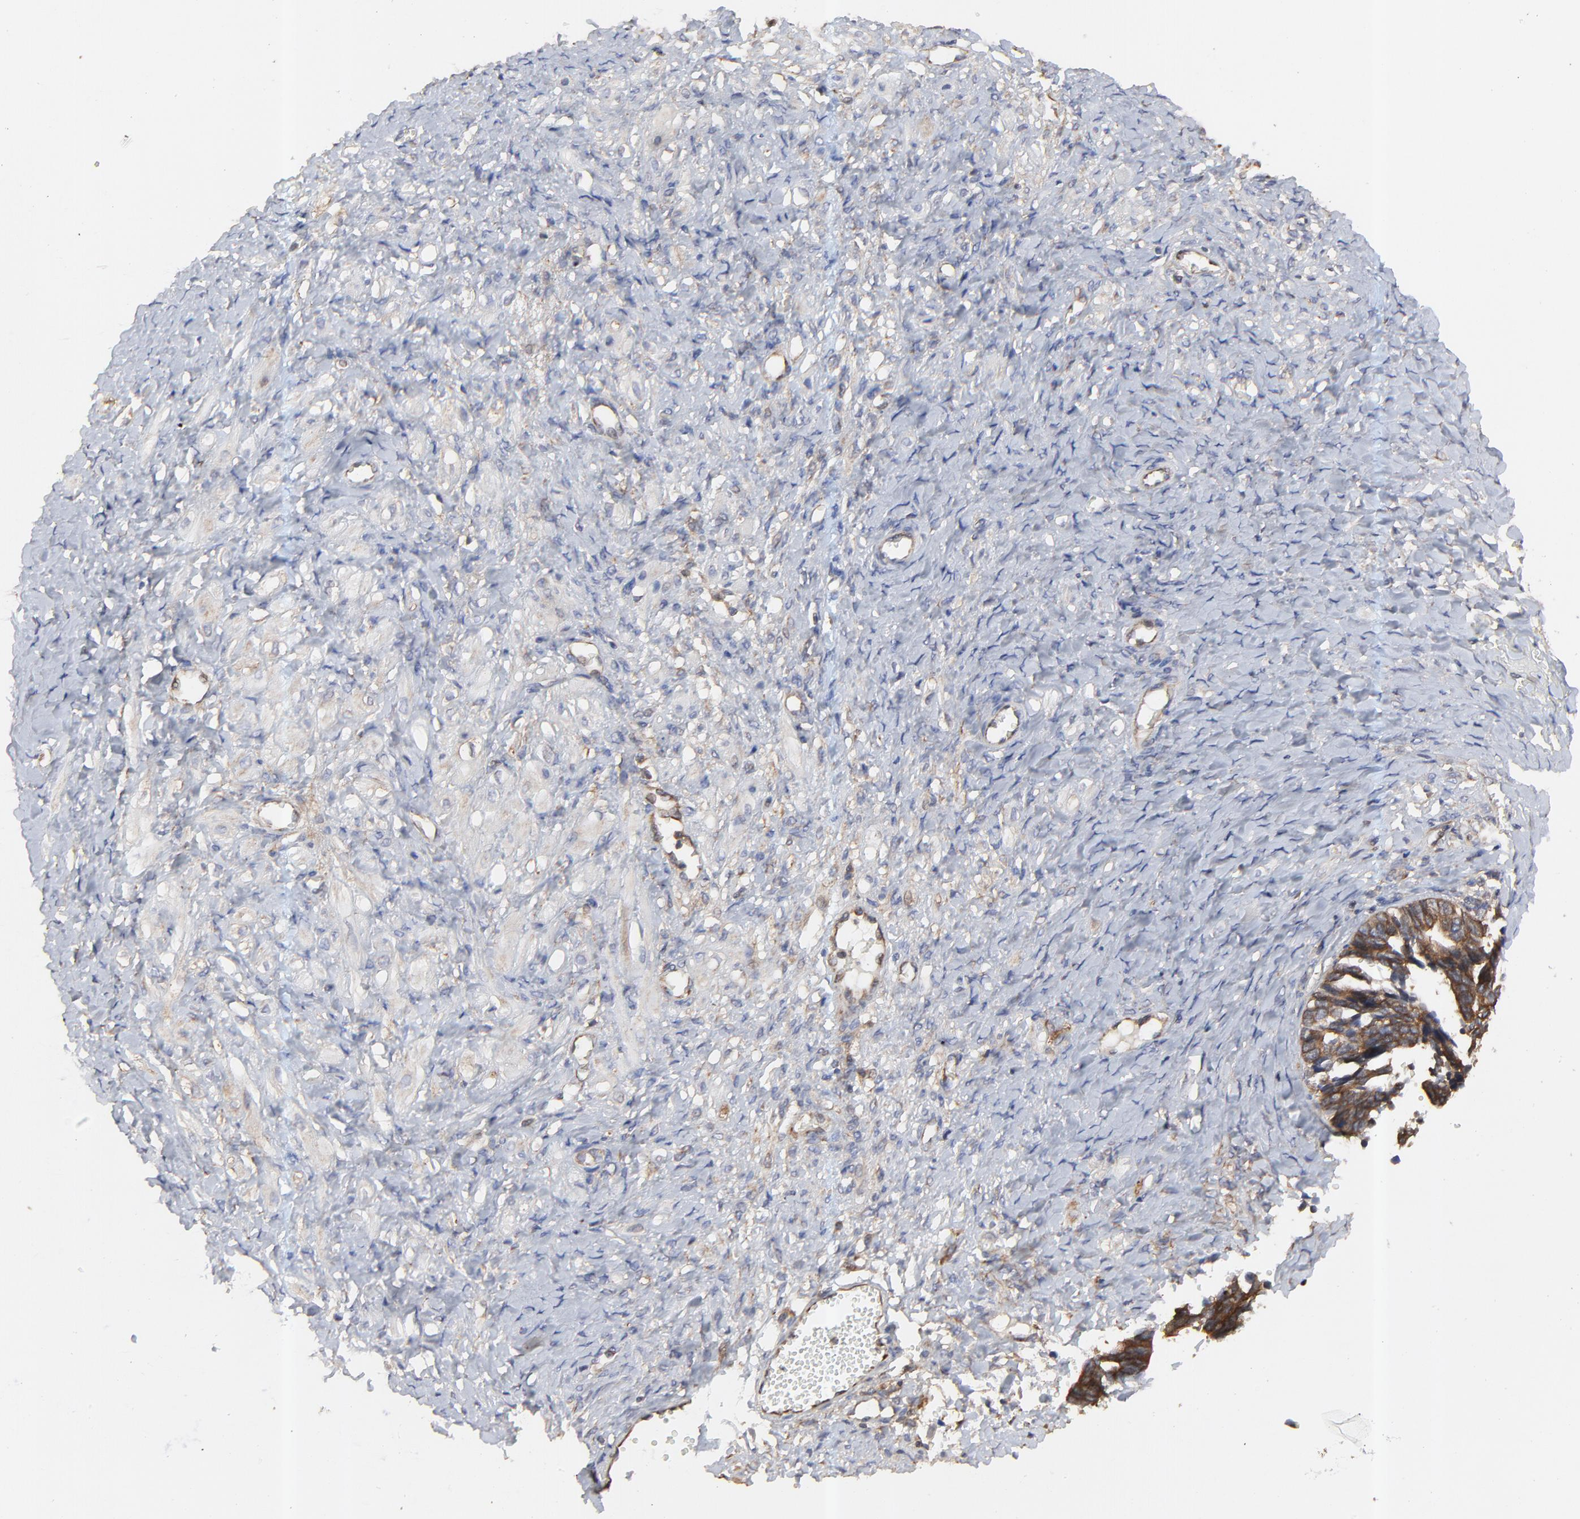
{"staining": {"intensity": "strong", "quantity": ">75%", "location": "cytoplasmic/membranous"}, "tissue": "ovarian cancer", "cell_type": "Tumor cells", "image_type": "cancer", "snomed": [{"axis": "morphology", "description": "Cystadenocarcinoma, serous, NOS"}, {"axis": "topography", "description": "Ovary"}], "caption": "This image displays IHC staining of human ovarian cancer, with high strong cytoplasmic/membranous positivity in approximately >75% of tumor cells.", "gene": "RAB9A", "patient": {"sex": "female", "age": 77}}